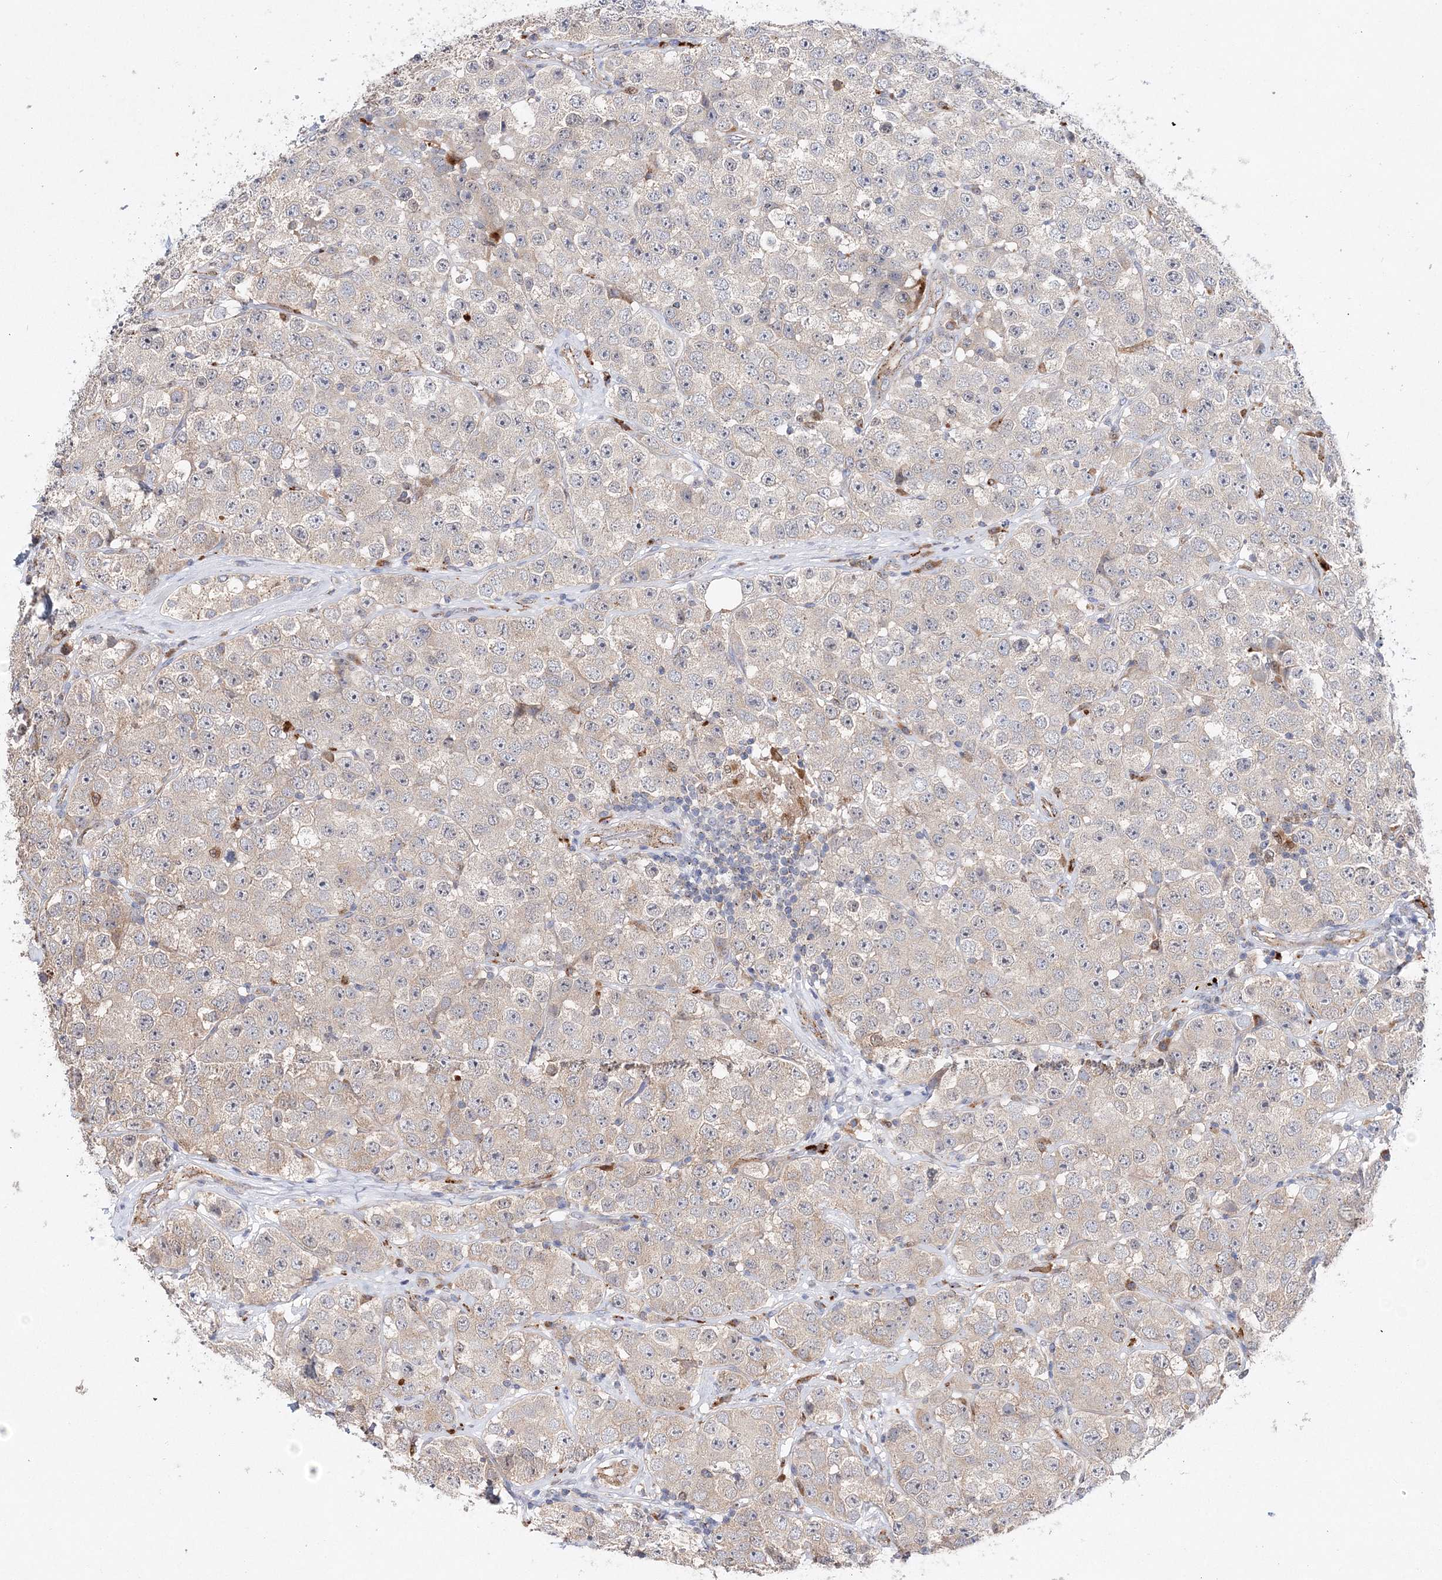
{"staining": {"intensity": "weak", "quantity": "<25%", "location": "cytoplasmic/membranous"}, "tissue": "testis cancer", "cell_type": "Tumor cells", "image_type": "cancer", "snomed": [{"axis": "morphology", "description": "Seminoma, NOS"}, {"axis": "topography", "description": "Testis"}], "caption": "The micrograph exhibits no staining of tumor cells in testis seminoma. (DAB (3,3'-diaminobenzidine) immunohistochemistry visualized using brightfield microscopy, high magnification).", "gene": "C3orf38", "patient": {"sex": "male", "age": 28}}